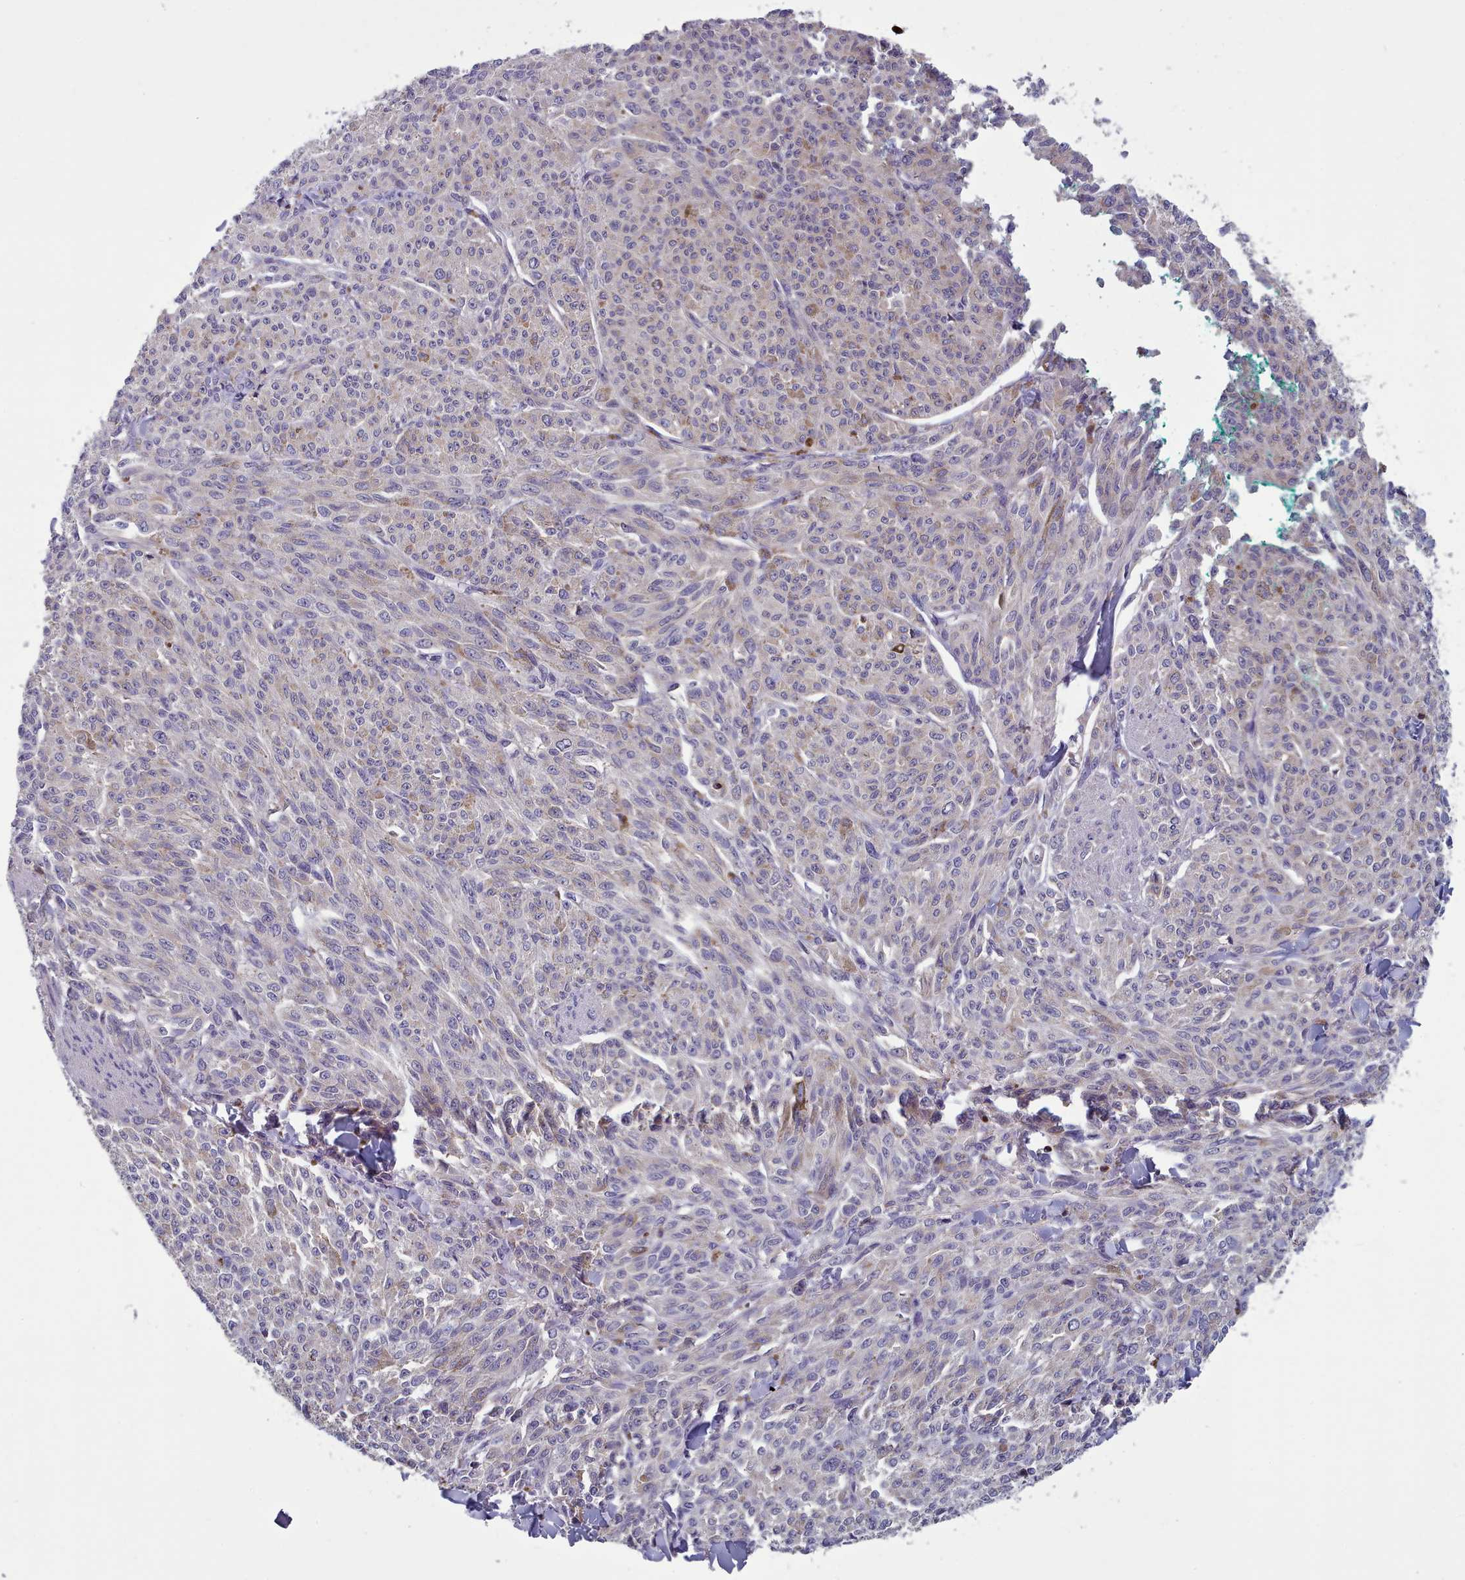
{"staining": {"intensity": "weak", "quantity": "<25%", "location": "cytoplasmic/membranous"}, "tissue": "melanoma", "cell_type": "Tumor cells", "image_type": "cancer", "snomed": [{"axis": "morphology", "description": "Malignant melanoma, NOS"}, {"axis": "topography", "description": "Skin"}], "caption": "This is an immunohistochemistry (IHC) micrograph of human melanoma. There is no staining in tumor cells.", "gene": "RAC2", "patient": {"sex": "female", "age": 52}}